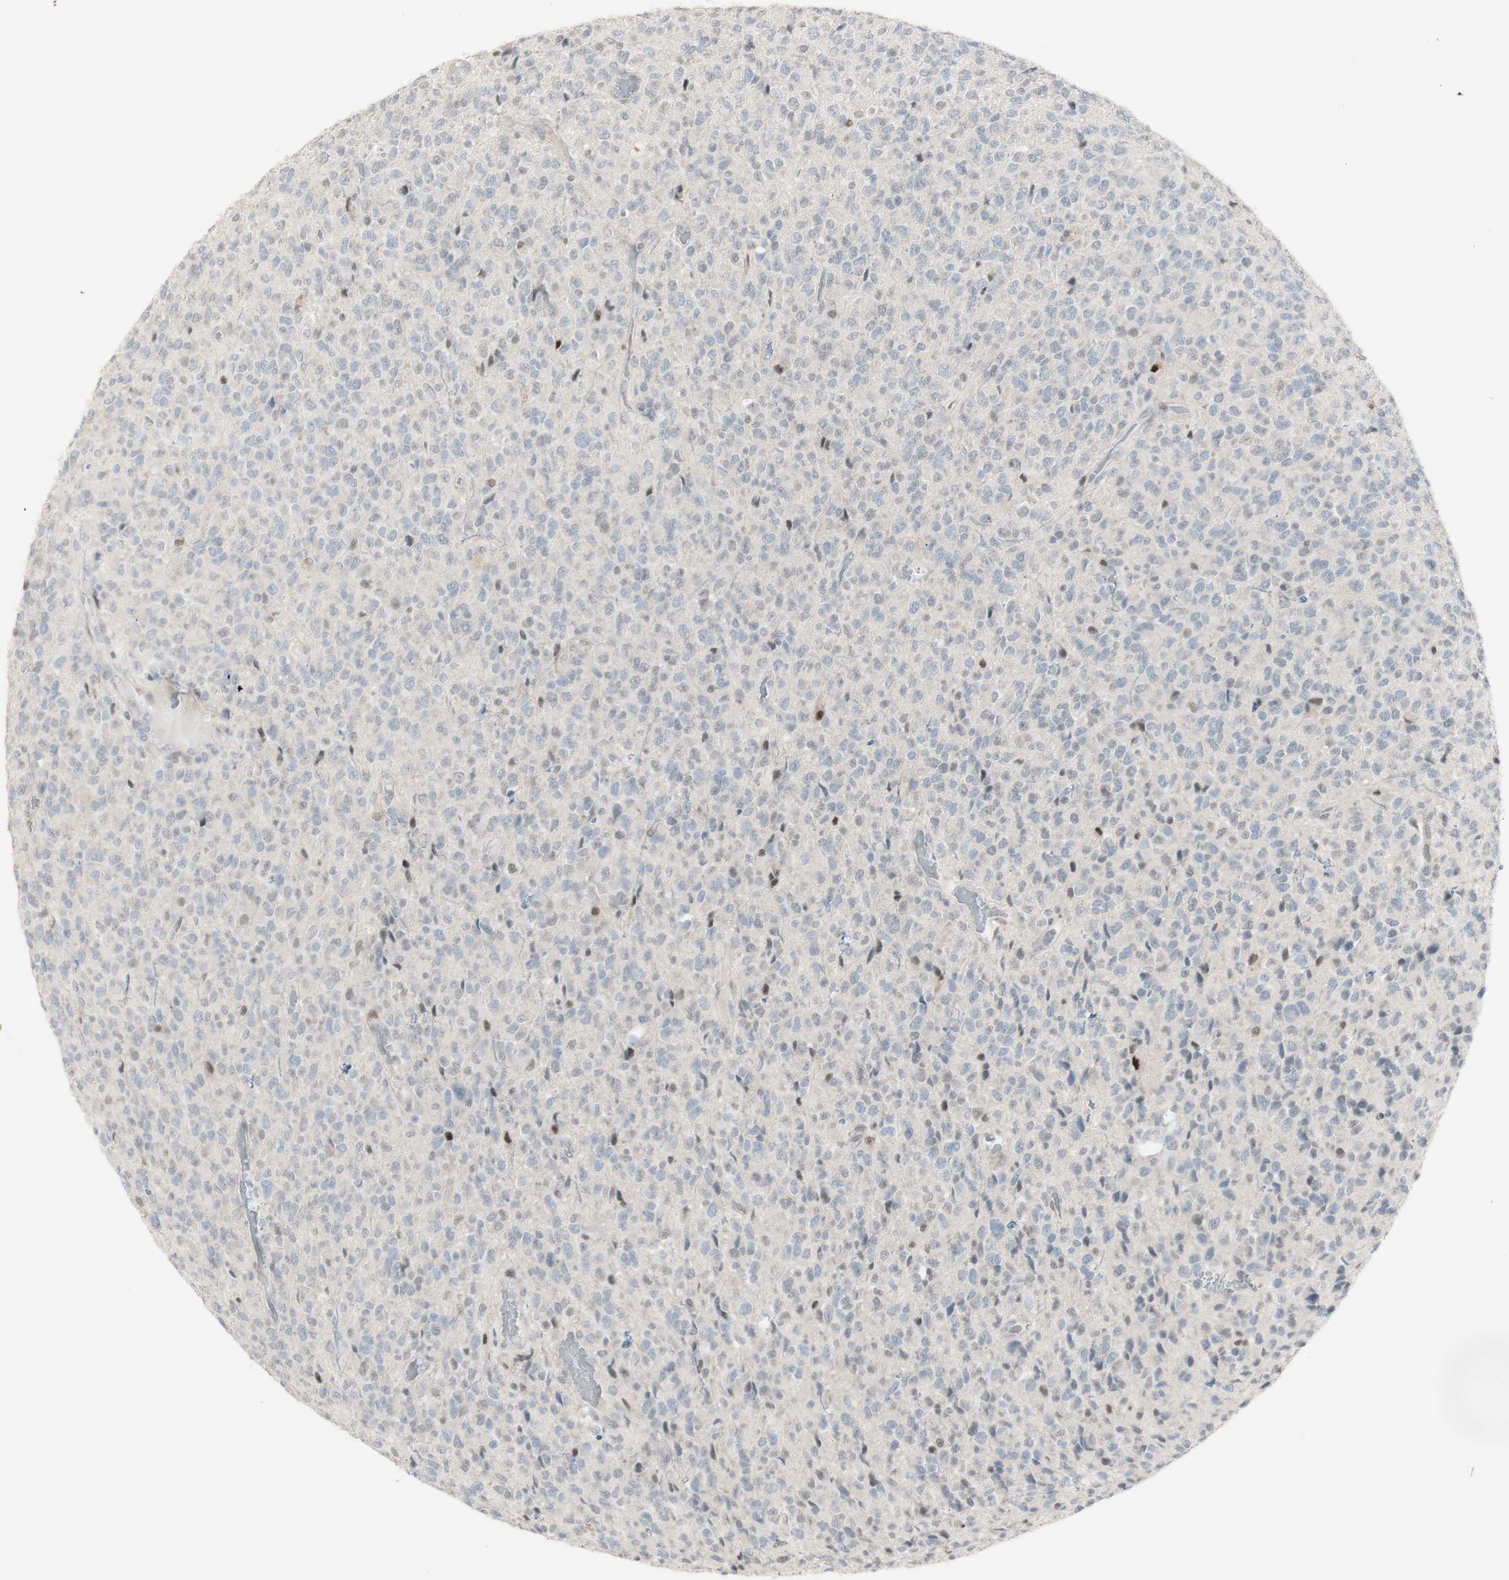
{"staining": {"intensity": "moderate", "quantity": "<25%", "location": "nuclear"}, "tissue": "glioma", "cell_type": "Tumor cells", "image_type": "cancer", "snomed": [{"axis": "morphology", "description": "Glioma, malignant, High grade"}, {"axis": "topography", "description": "pancreas cauda"}], "caption": "Immunohistochemistry (DAB) staining of human glioma reveals moderate nuclear protein staining in approximately <25% of tumor cells.", "gene": "C1orf116", "patient": {"sex": "male", "age": 60}}